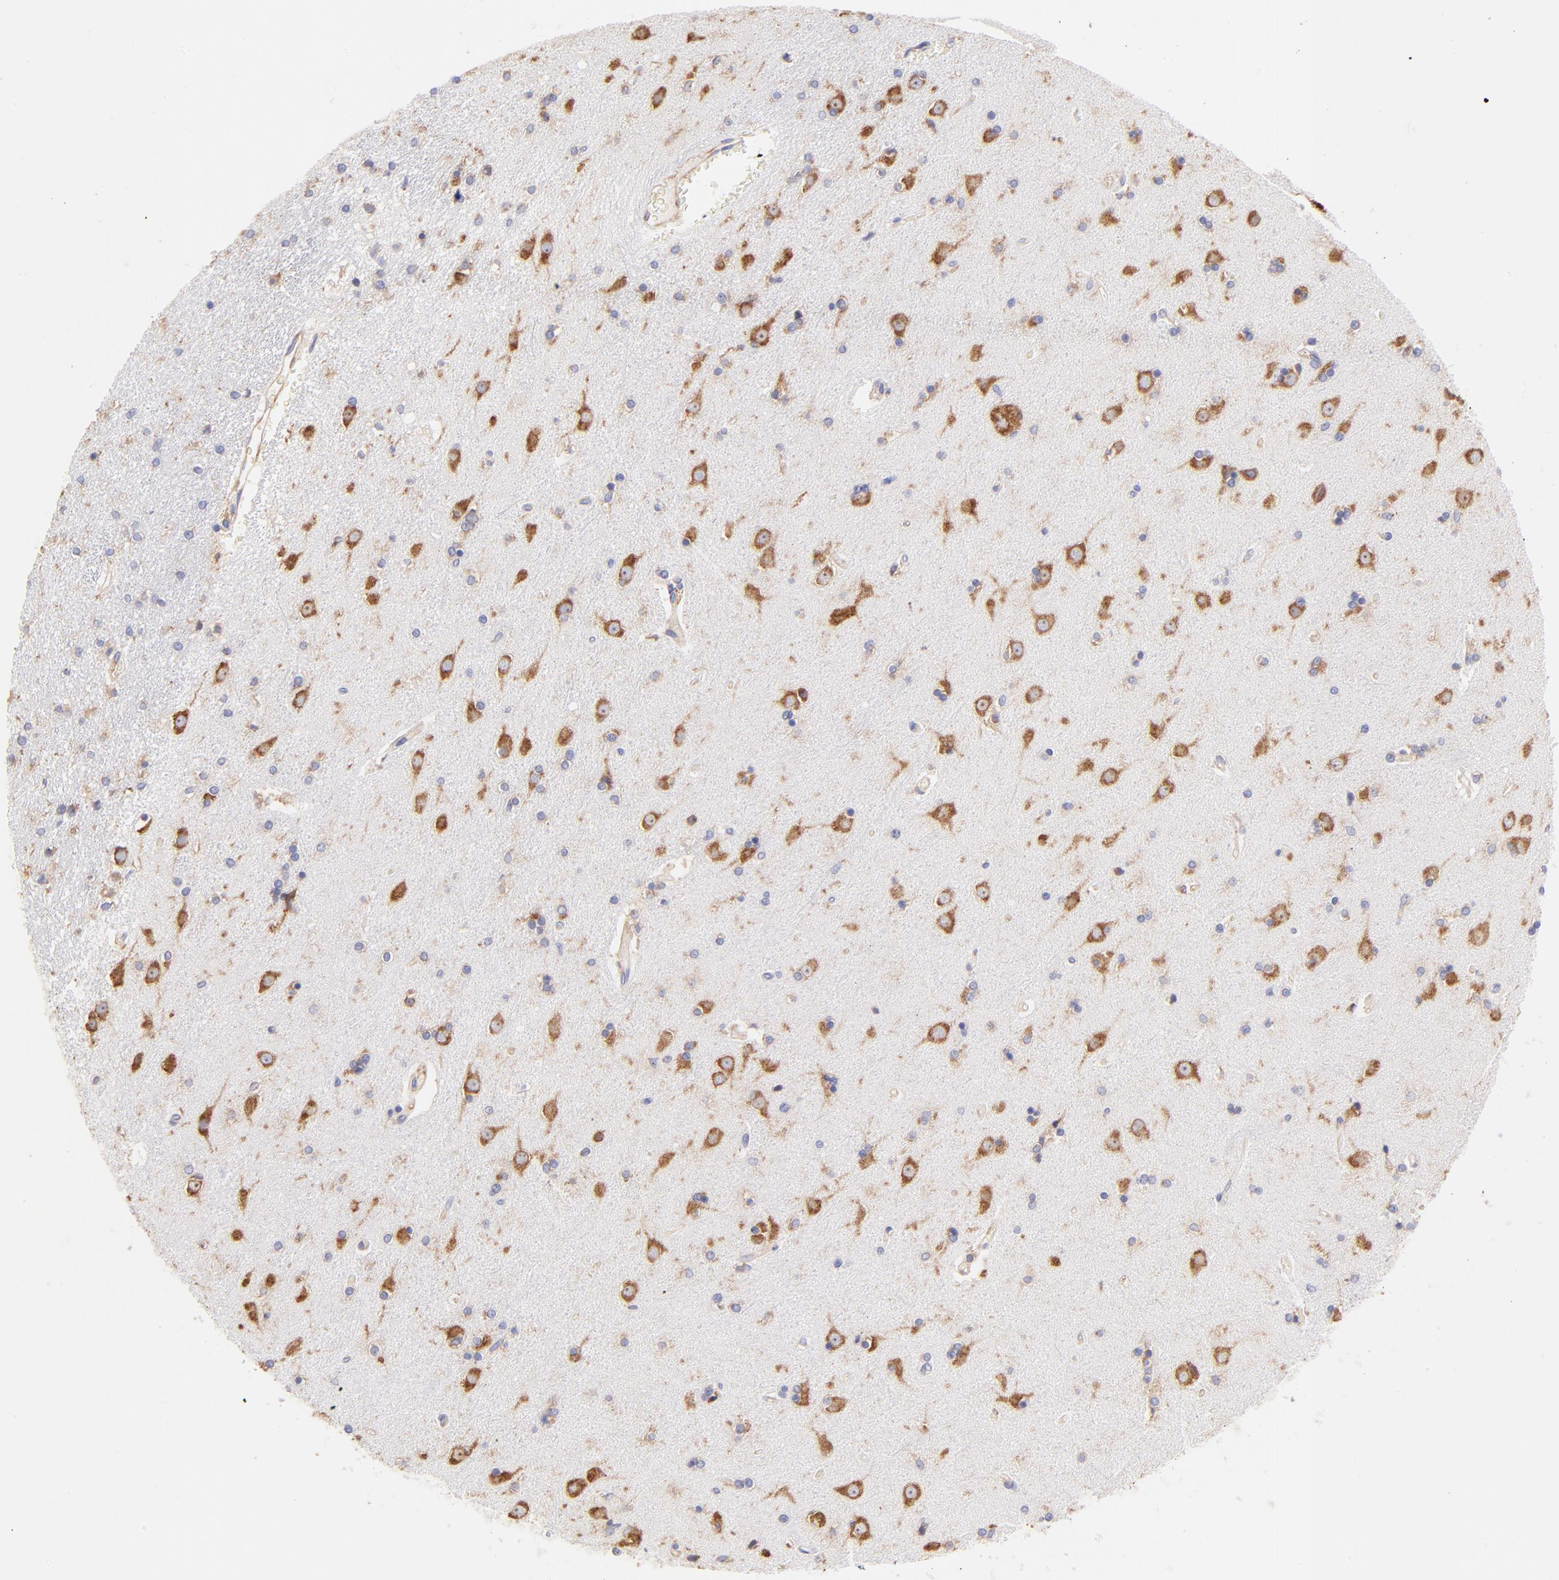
{"staining": {"intensity": "weak", "quantity": "<25%", "location": "cytoplasmic/membranous"}, "tissue": "caudate", "cell_type": "Glial cells", "image_type": "normal", "snomed": [{"axis": "morphology", "description": "Normal tissue, NOS"}, {"axis": "topography", "description": "Lateral ventricle wall"}], "caption": "DAB (3,3'-diaminobenzidine) immunohistochemical staining of unremarkable caudate reveals no significant positivity in glial cells.", "gene": "RPL30", "patient": {"sex": "female", "age": 54}}